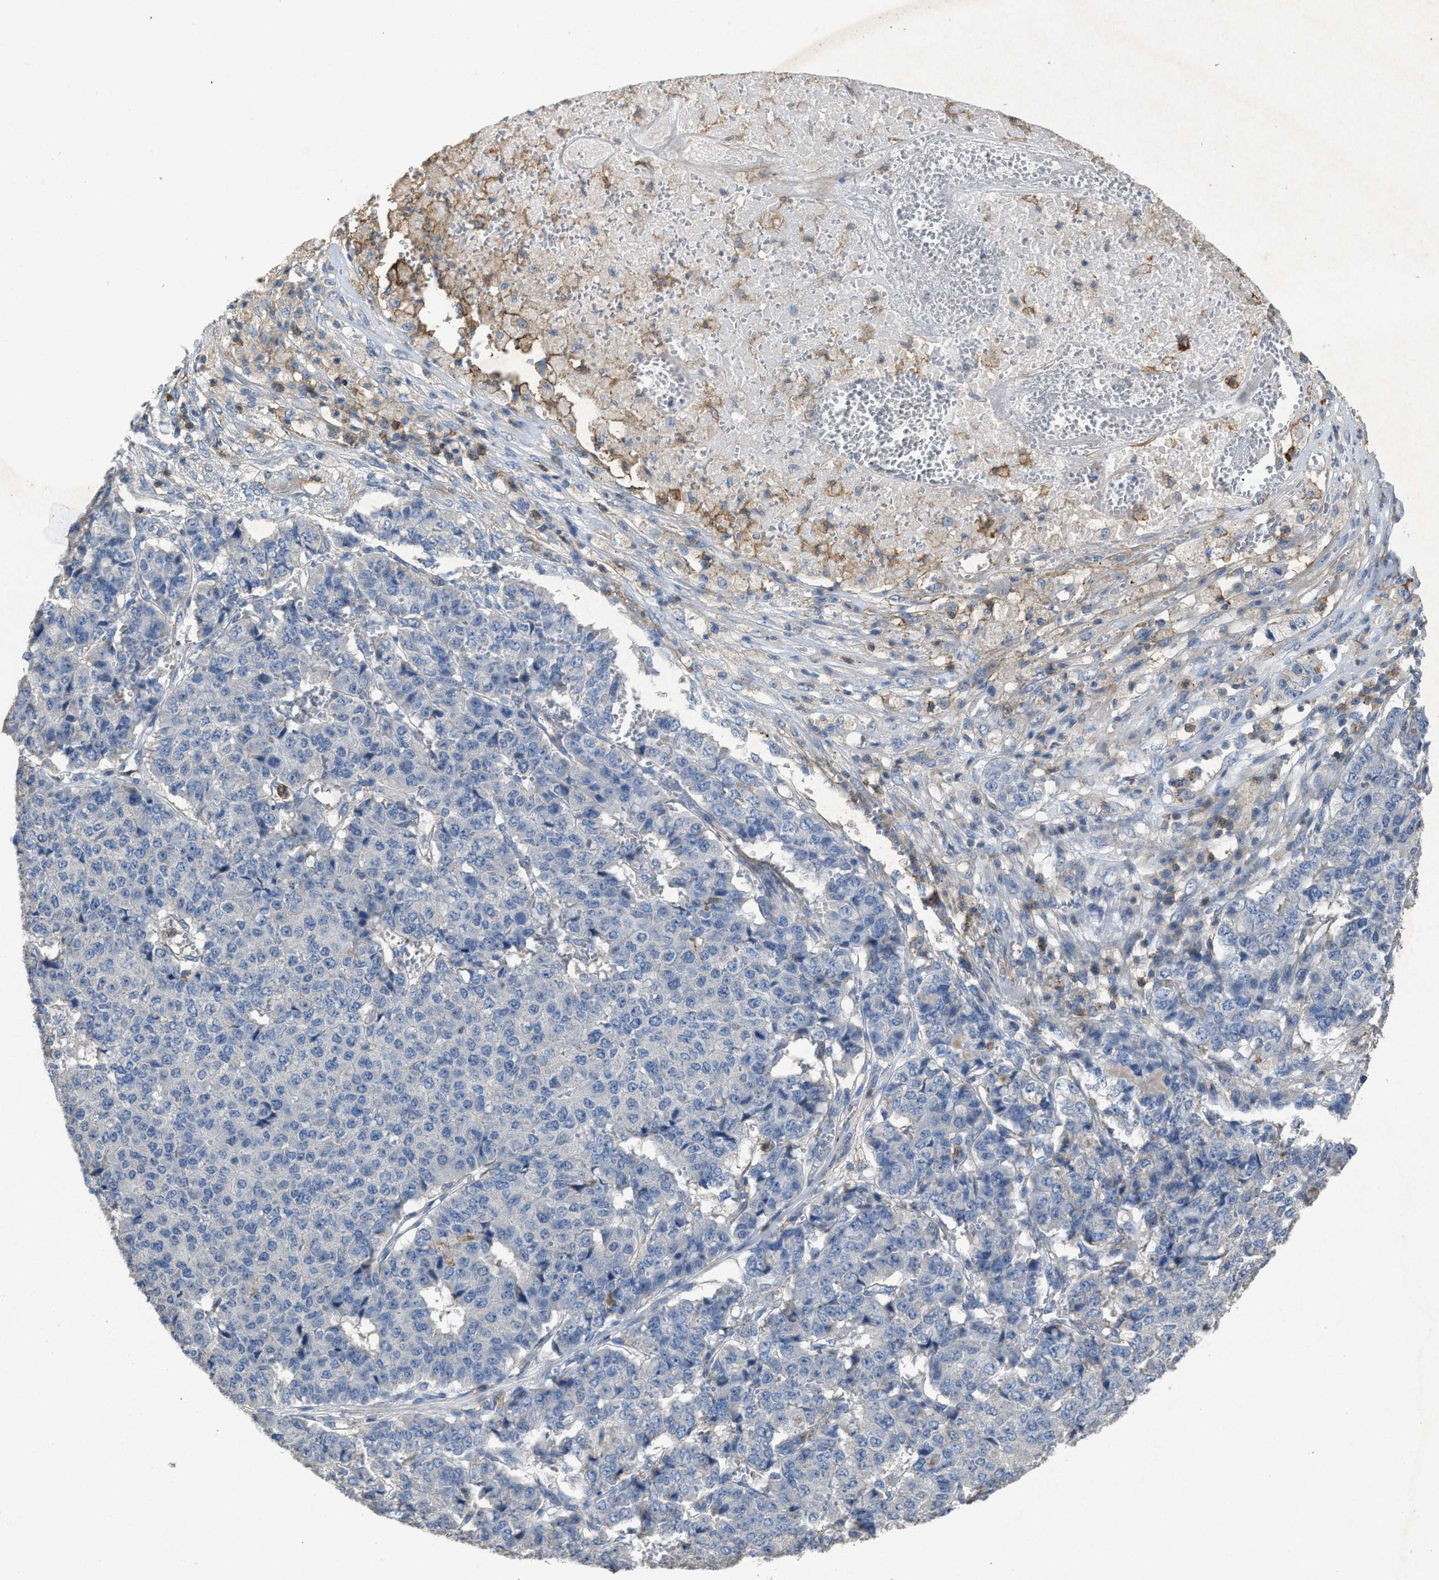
{"staining": {"intensity": "negative", "quantity": "none", "location": "none"}, "tissue": "pancreatic cancer", "cell_type": "Tumor cells", "image_type": "cancer", "snomed": [{"axis": "morphology", "description": "Adenocarcinoma, NOS"}, {"axis": "topography", "description": "Pancreas"}], "caption": "Immunohistochemistry (IHC) image of human pancreatic adenocarcinoma stained for a protein (brown), which demonstrates no expression in tumor cells. The staining was performed using DAB (3,3'-diaminobenzidine) to visualize the protein expression in brown, while the nuclei were stained in blue with hematoxylin (Magnification: 20x).", "gene": "OR51E1", "patient": {"sex": "male", "age": 50}}